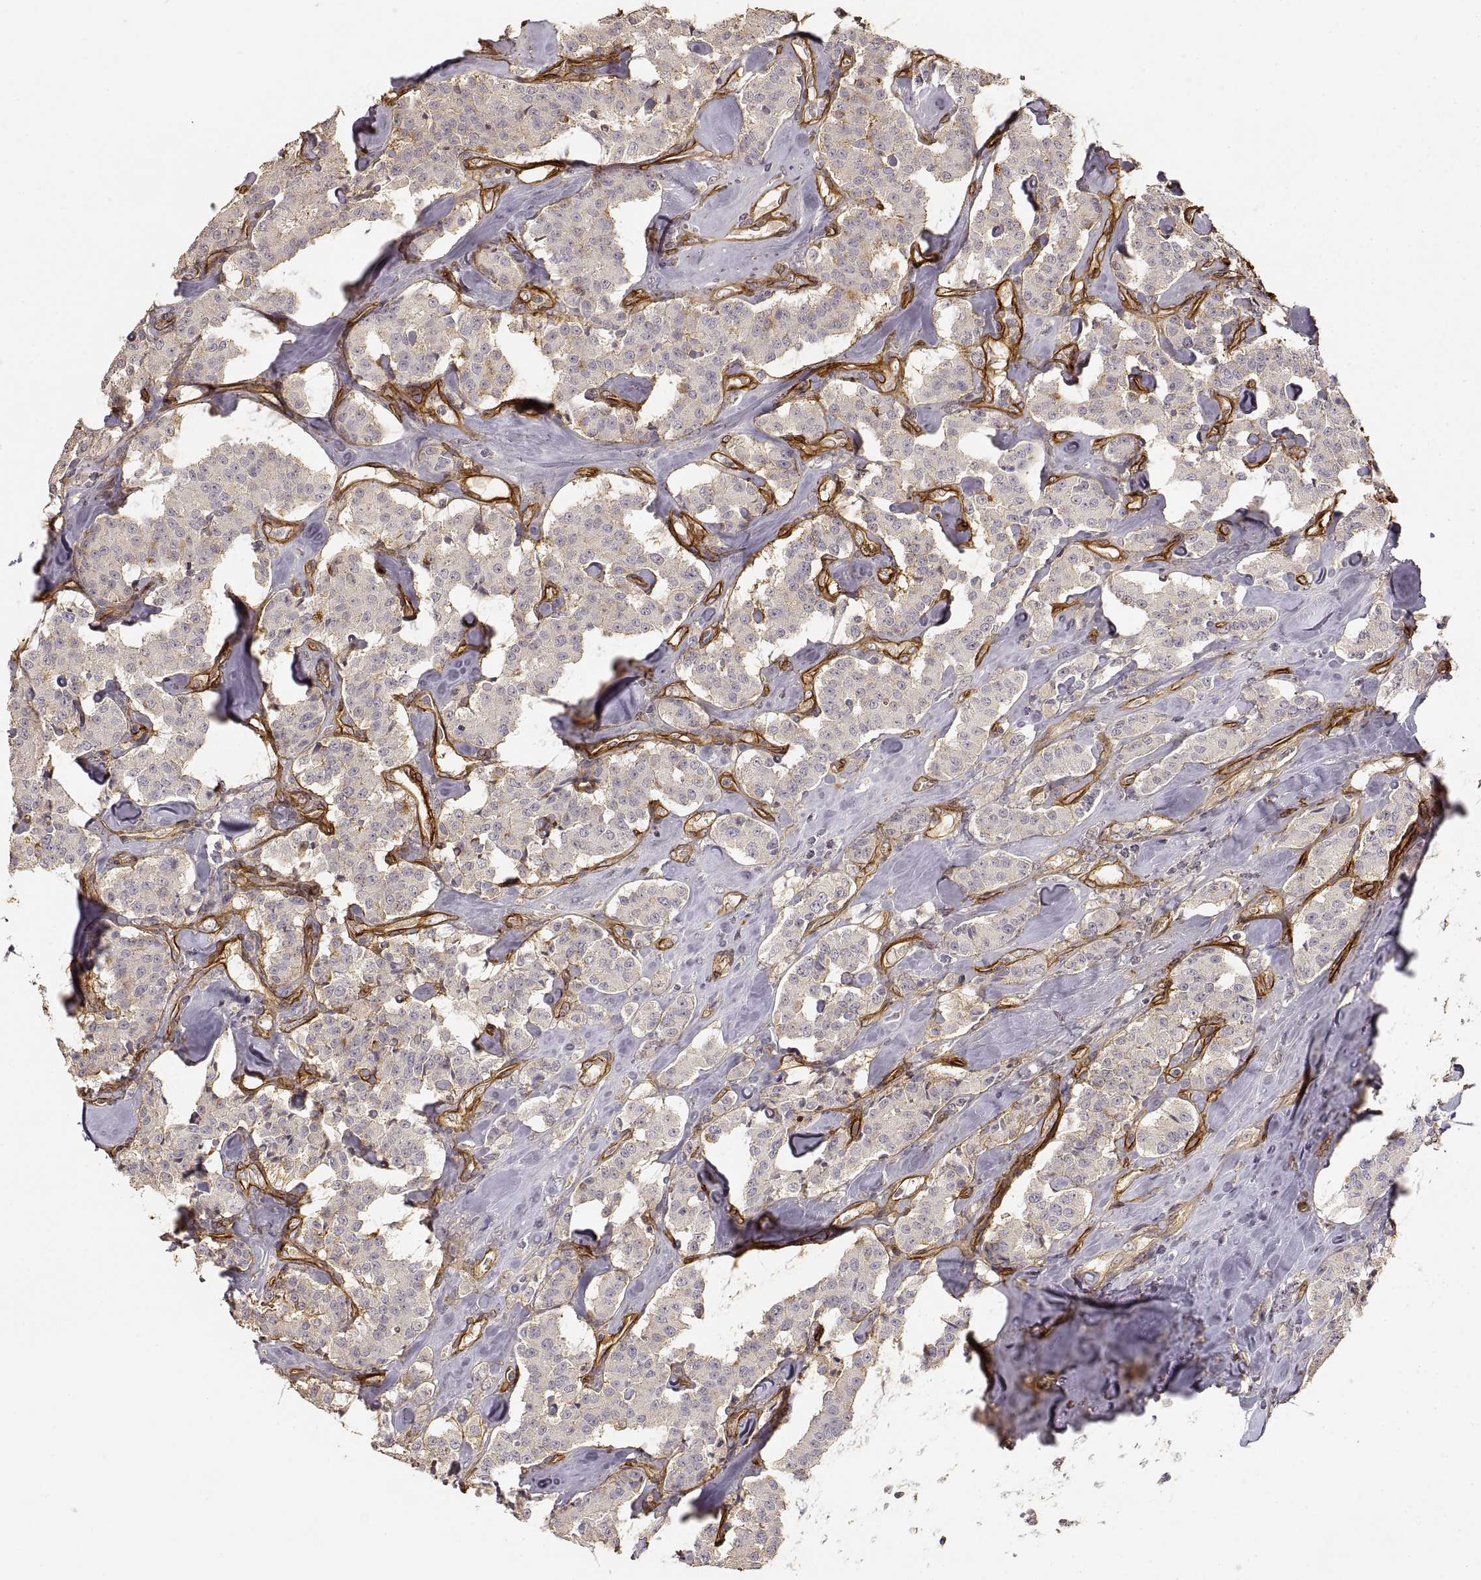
{"staining": {"intensity": "negative", "quantity": "none", "location": "none"}, "tissue": "carcinoid", "cell_type": "Tumor cells", "image_type": "cancer", "snomed": [{"axis": "morphology", "description": "Carcinoid, malignant, NOS"}, {"axis": "topography", "description": "Pancreas"}], "caption": "Protein analysis of carcinoid displays no significant staining in tumor cells.", "gene": "LAMA4", "patient": {"sex": "male", "age": 41}}